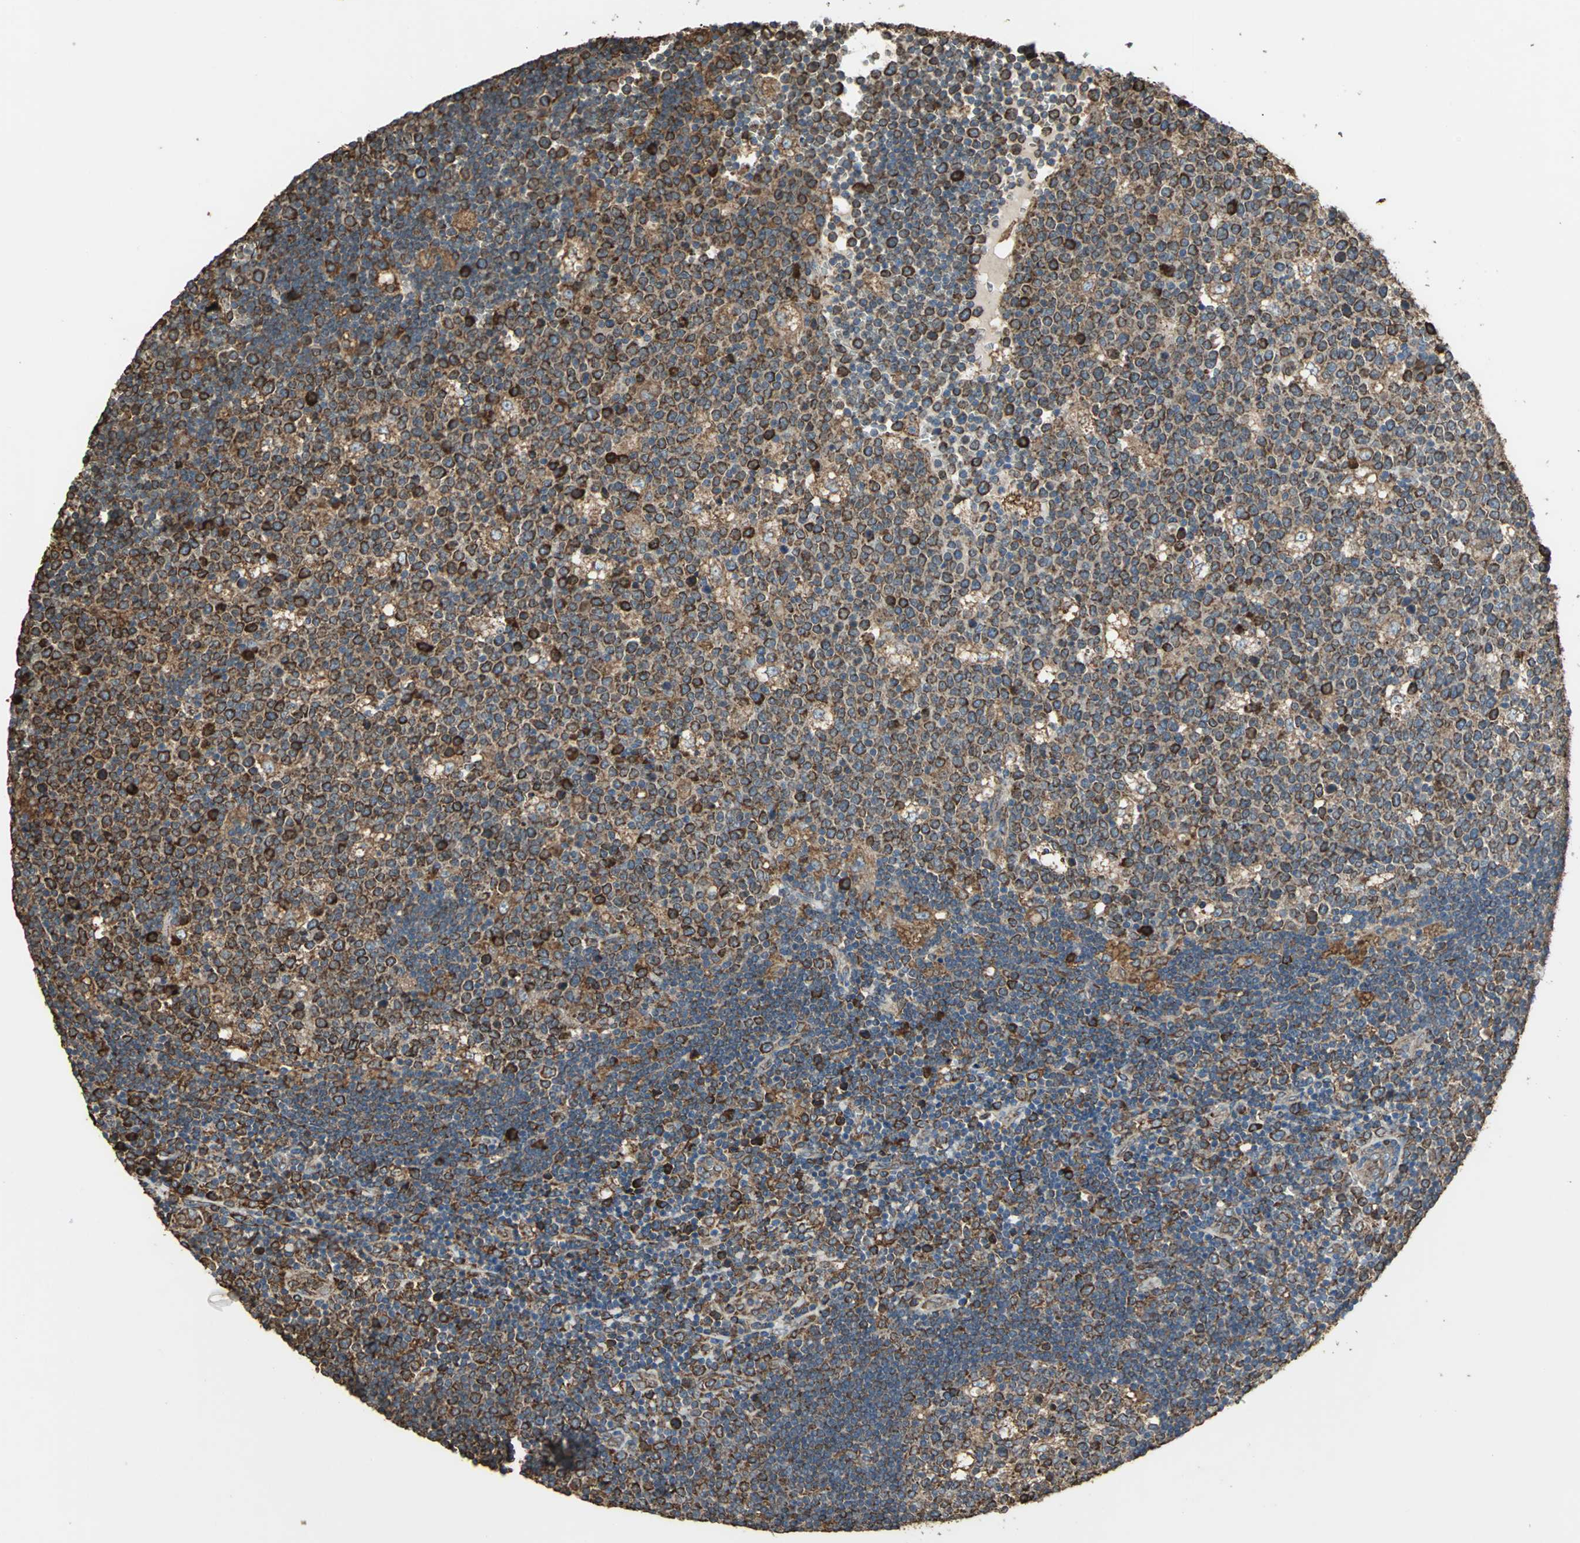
{"staining": {"intensity": "strong", "quantity": ">75%", "location": "cytoplasmic/membranous"}, "tissue": "lymph node", "cell_type": "Germinal center cells", "image_type": "normal", "snomed": [{"axis": "morphology", "description": "Normal tissue, NOS"}, {"axis": "topography", "description": "Lymph node"}, {"axis": "topography", "description": "Salivary gland"}], "caption": "Germinal center cells reveal strong cytoplasmic/membranous staining in approximately >75% of cells in unremarkable lymph node.", "gene": "GPANK1", "patient": {"sex": "male", "age": 8}}